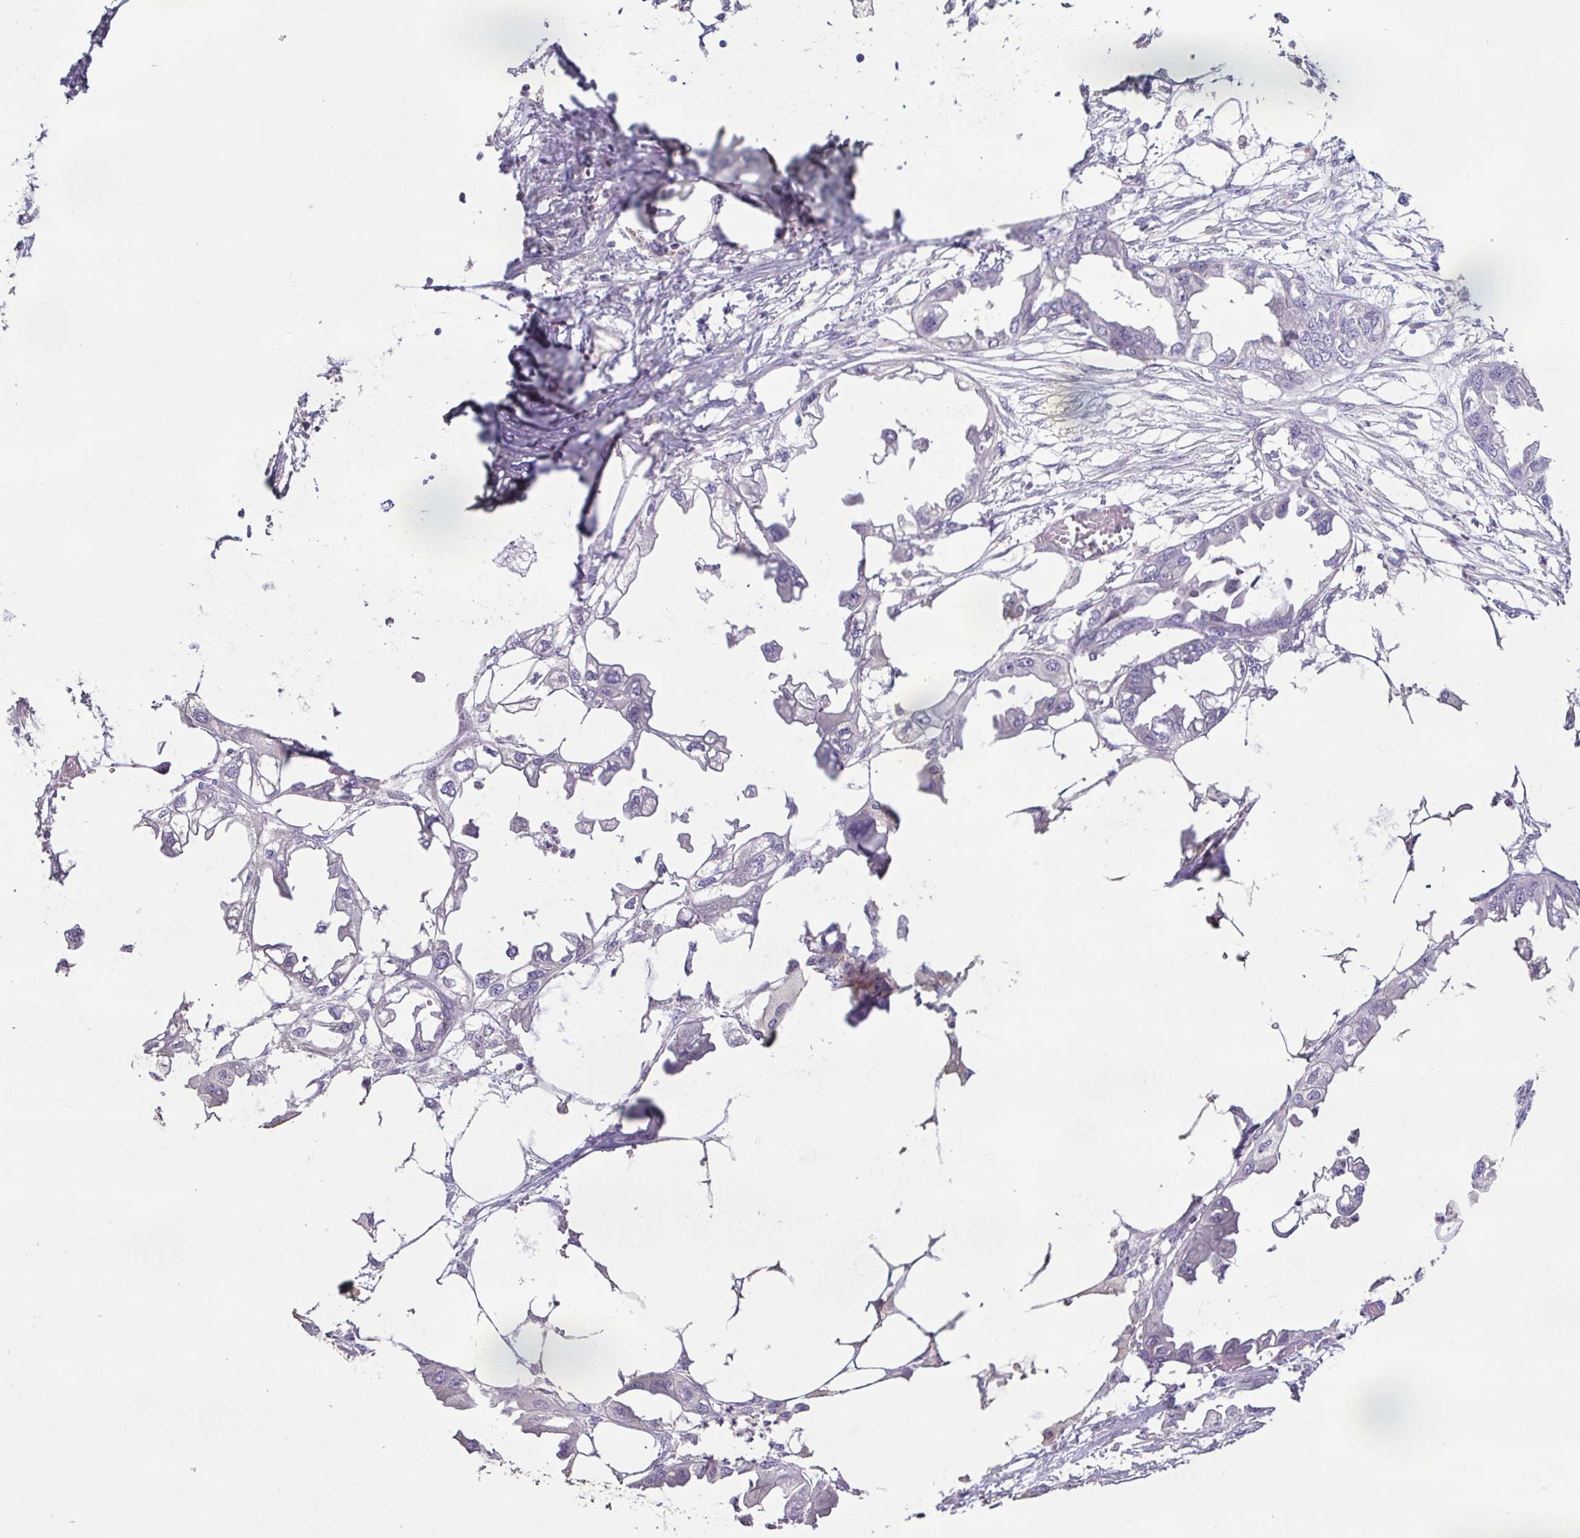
{"staining": {"intensity": "negative", "quantity": "none", "location": "none"}, "tissue": "endometrial cancer", "cell_type": "Tumor cells", "image_type": "cancer", "snomed": [{"axis": "morphology", "description": "Adenocarcinoma, NOS"}, {"axis": "morphology", "description": "Adenocarcinoma, metastatic, NOS"}, {"axis": "topography", "description": "Adipose tissue"}, {"axis": "topography", "description": "Endometrium"}], "caption": "IHC of endometrial cancer reveals no staining in tumor cells. (DAB IHC with hematoxylin counter stain).", "gene": "TERT", "patient": {"sex": "female", "age": 67}}